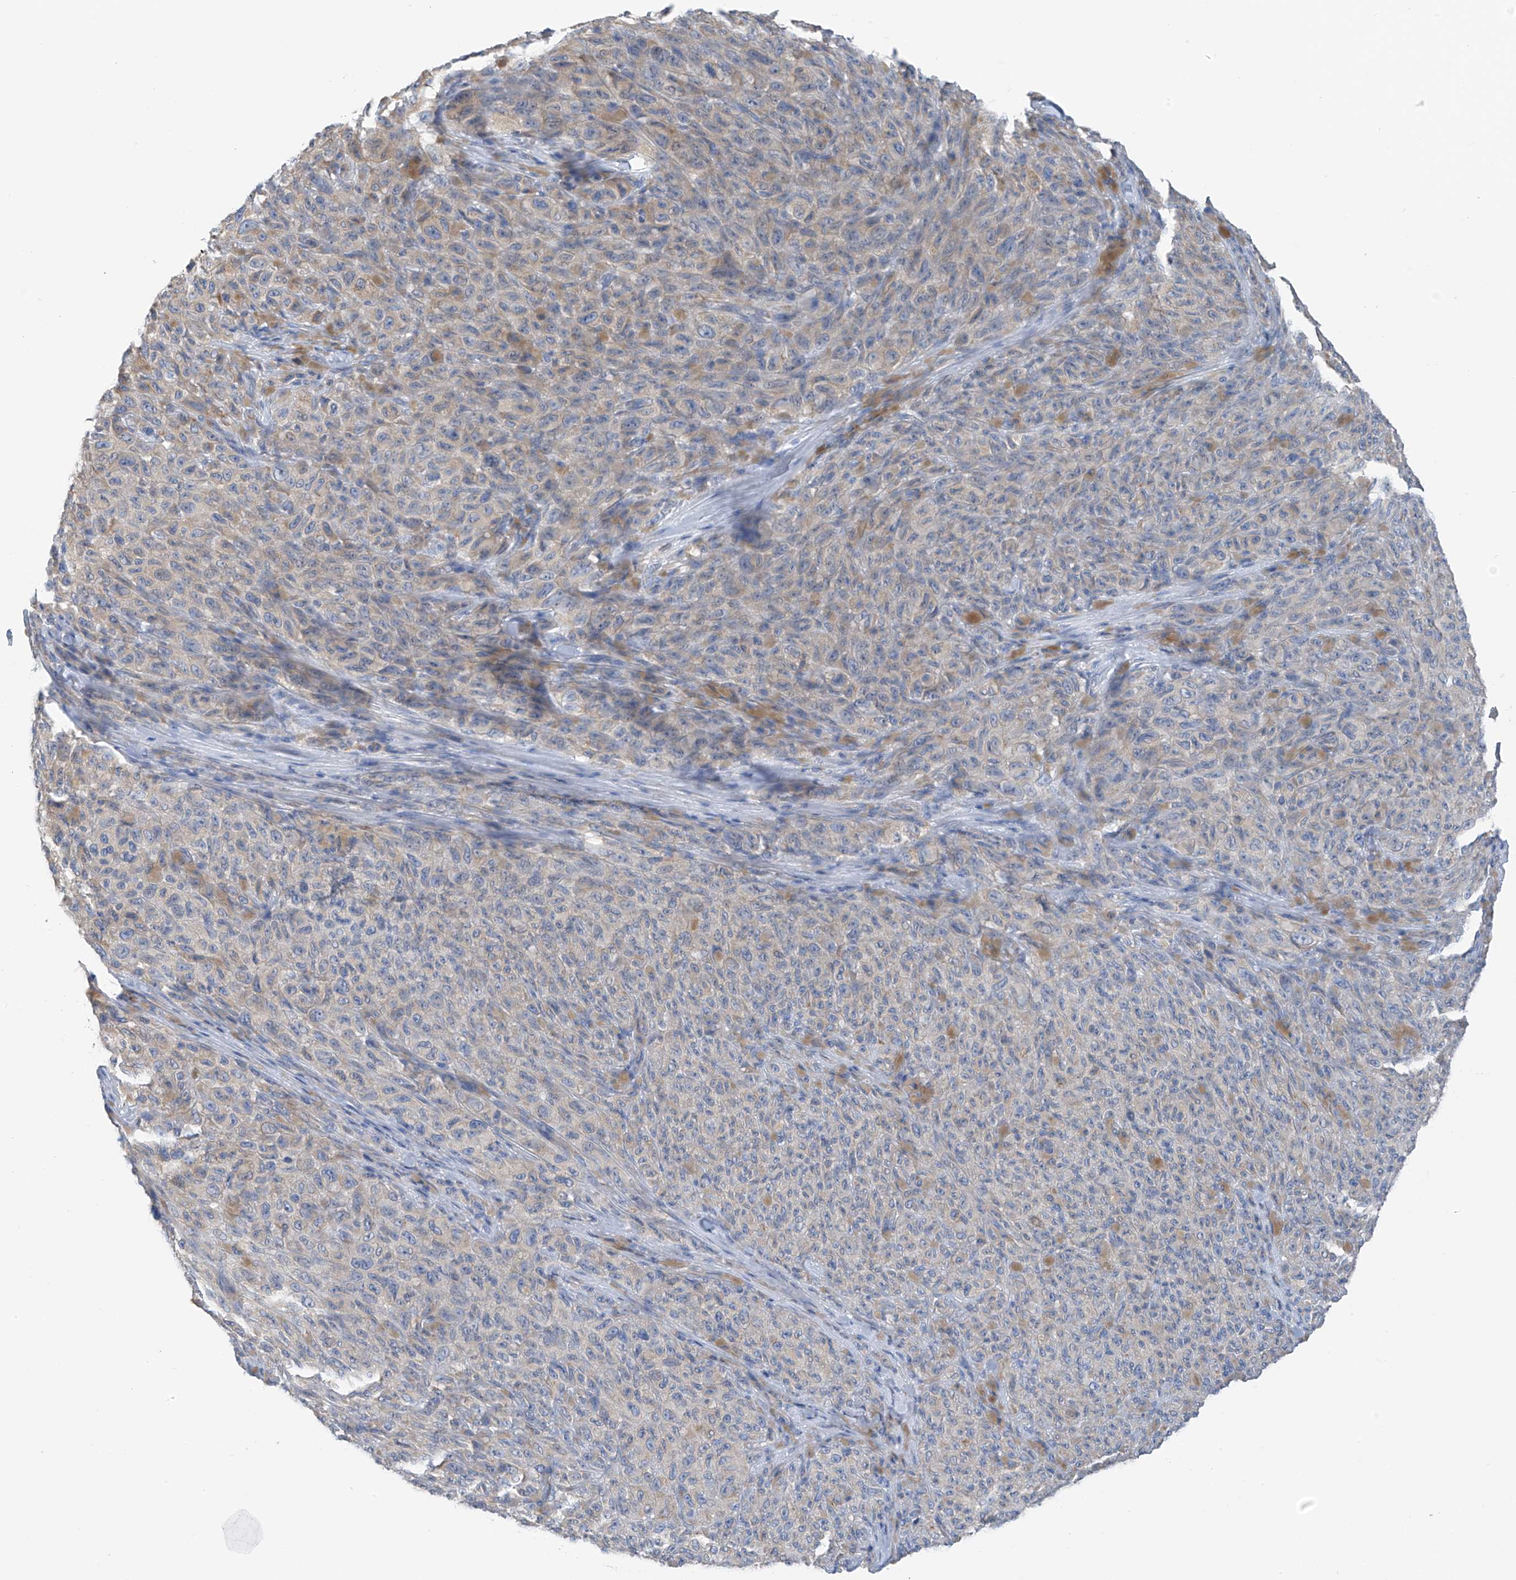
{"staining": {"intensity": "negative", "quantity": "none", "location": "none"}, "tissue": "melanoma", "cell_type": "Tumor cells", "image_type": "cancer", "snomed": [{"axis": "morphology", "description": "Malignant melanoma, NOS"}, {"axis": "topography", "description": "Skin"}], "caption": "This histopathology image is of malignant melanoma stained with immunohistochemistry to label a protein in brown with the nuclei are counter-stained blue. There is no positivity in tumor cells.", "gene": "RCN2", "patient": {"sex": "female", "age": 82}}